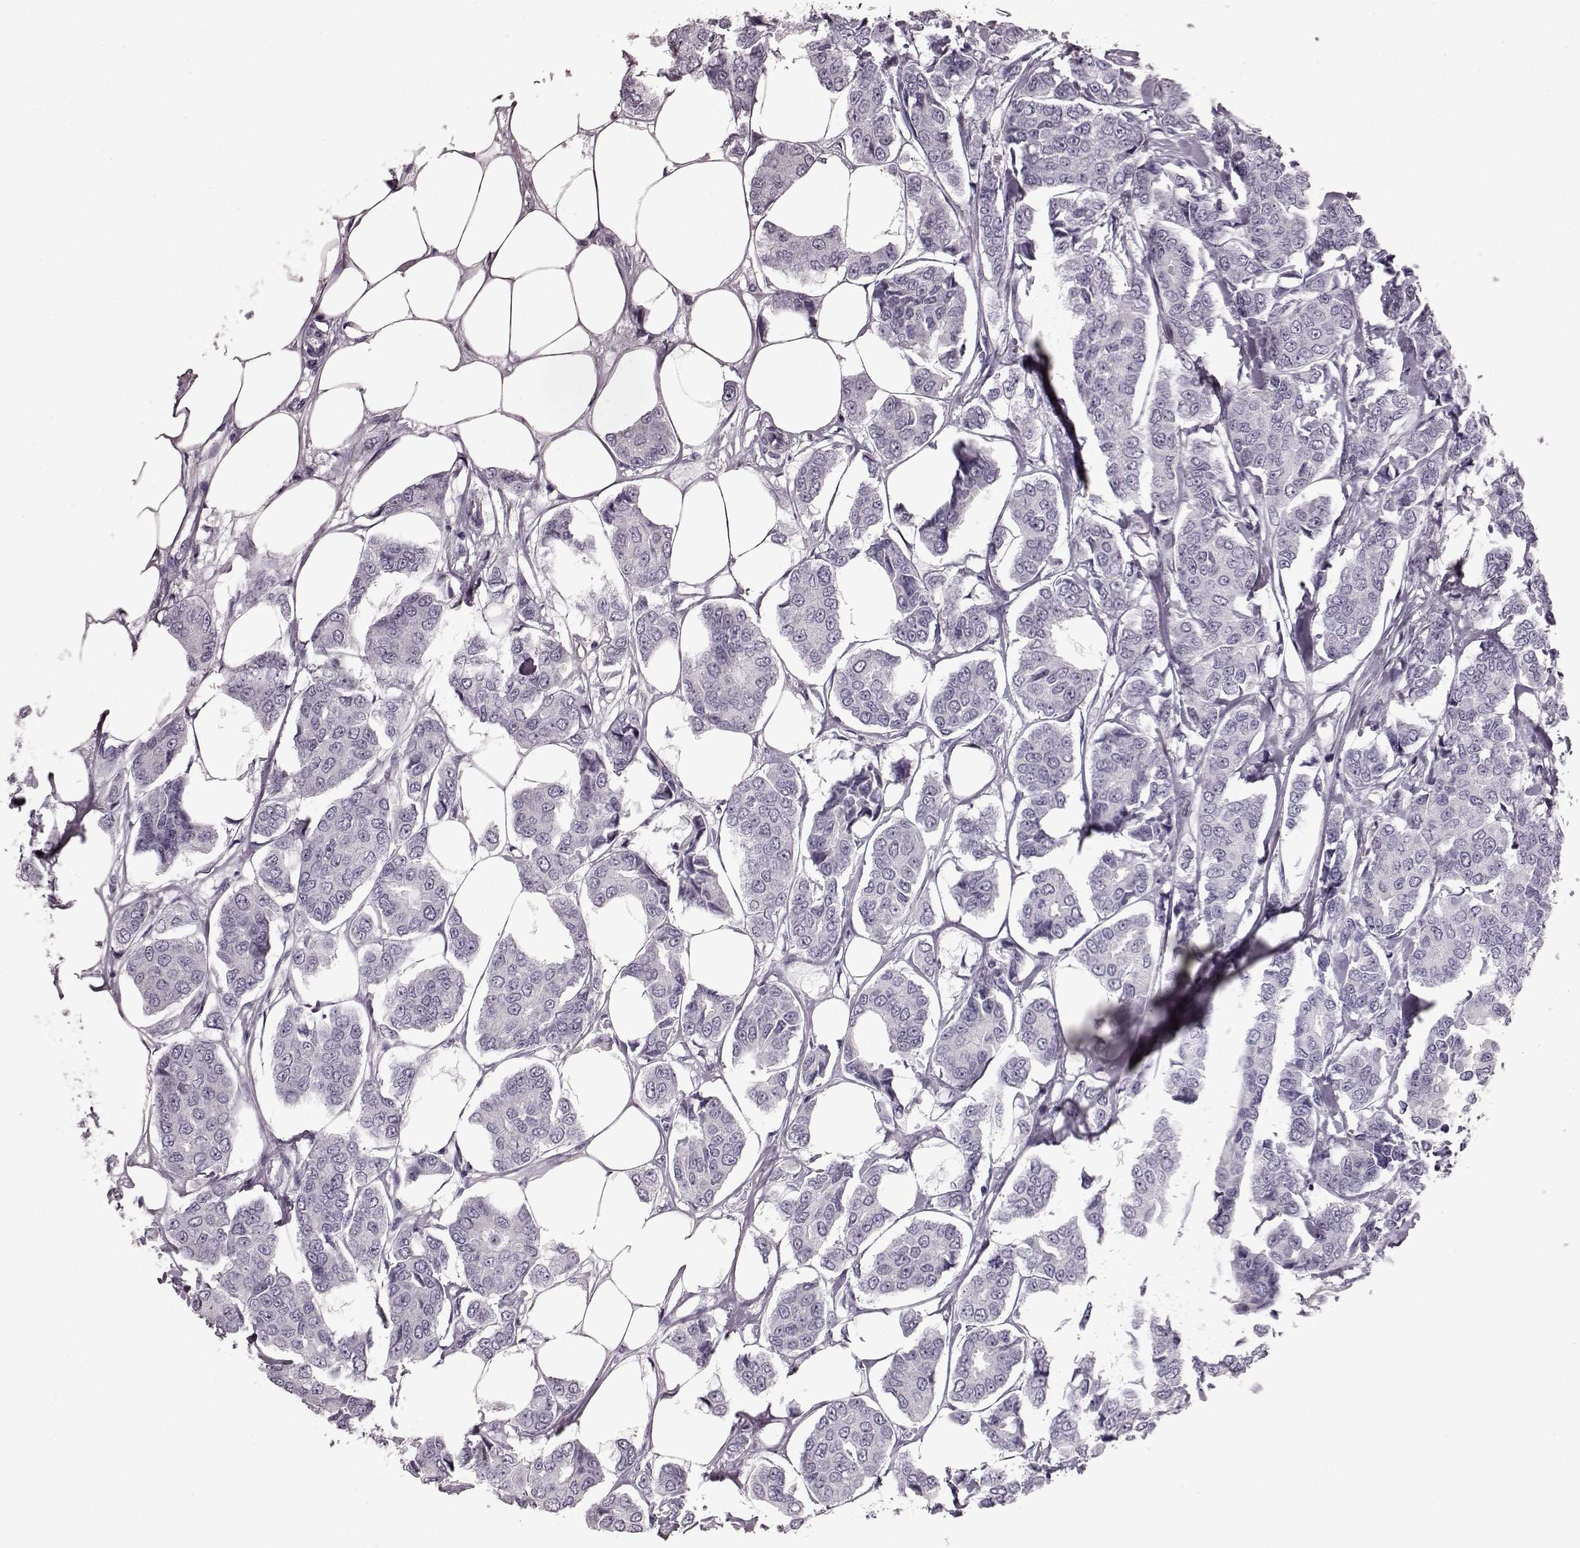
{"staining": {"intensity": "negative", "quantity": "none", "location": "none"}, "tissue": "breast cancer", "cell_type": "Tumor cells", "image_type": "cancer", "snomed": [{"axis": "morphology", "description": "Duct carcinoma"}, {"axis": "topography", "description": "Breast"}], "caption": "Human breast intraductal carcinoma stained for a protein using immunohistochemistry displays no staining in tumor cells.", "gene": "CRYBA2", "patient": {"sex": "female", "age": 94}}